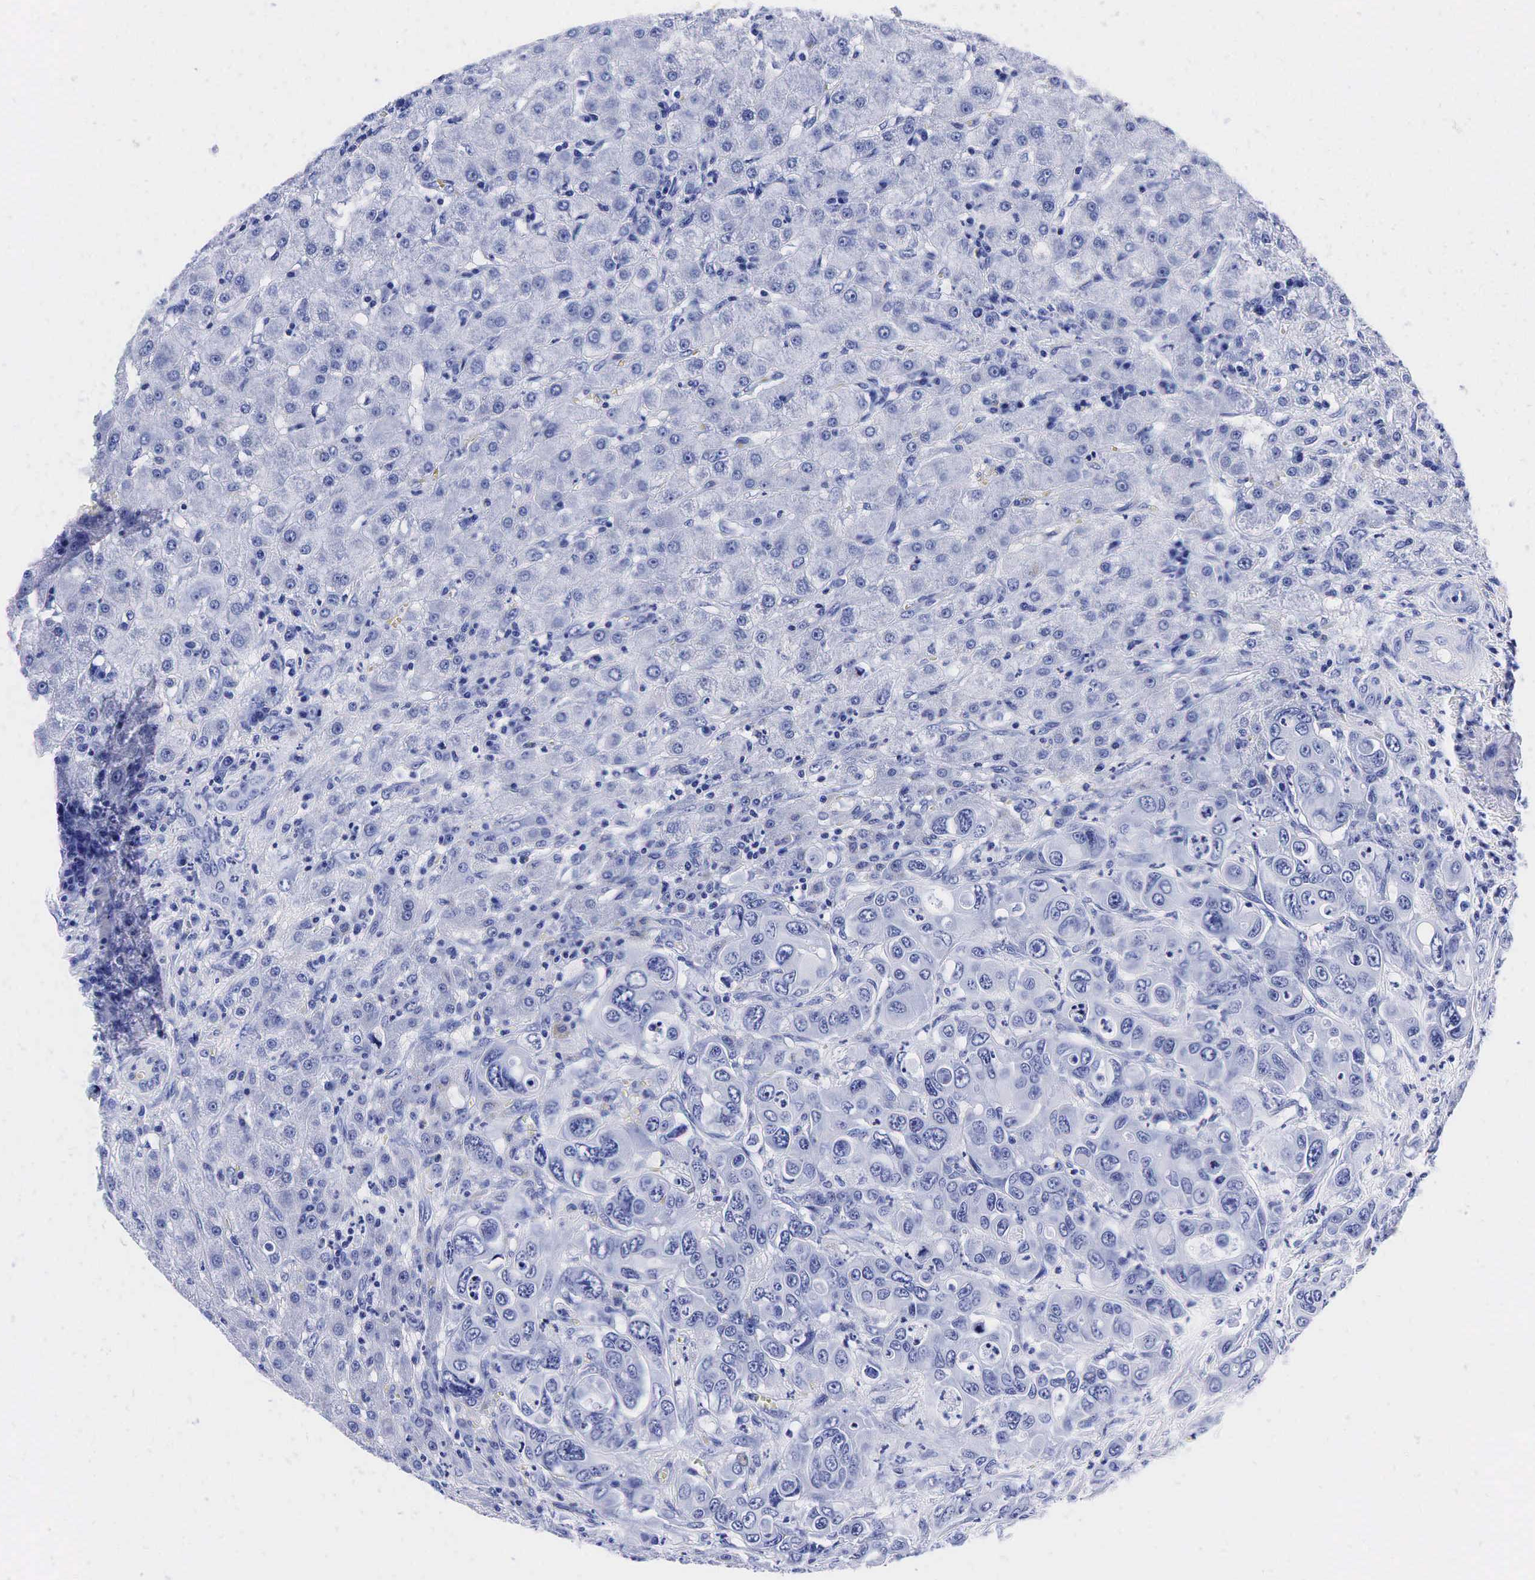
{"staining": {"intensity": "negative", "quantity": "none", "location": "none"}, "tissue": "liver", "cell_type": "Cholangiocytes", "image_type": "normal", "snomed": [{"axis": "morphology", "description": "Normal tissue, NOS"}, {"axis": "topography", "description": "Liver"}], "caption": "This is an IHC histopathology image of benign liver. There is no expression in cholangiocytes.", "gene": "TG", "patient": {"sex": "female", "age": 79}}